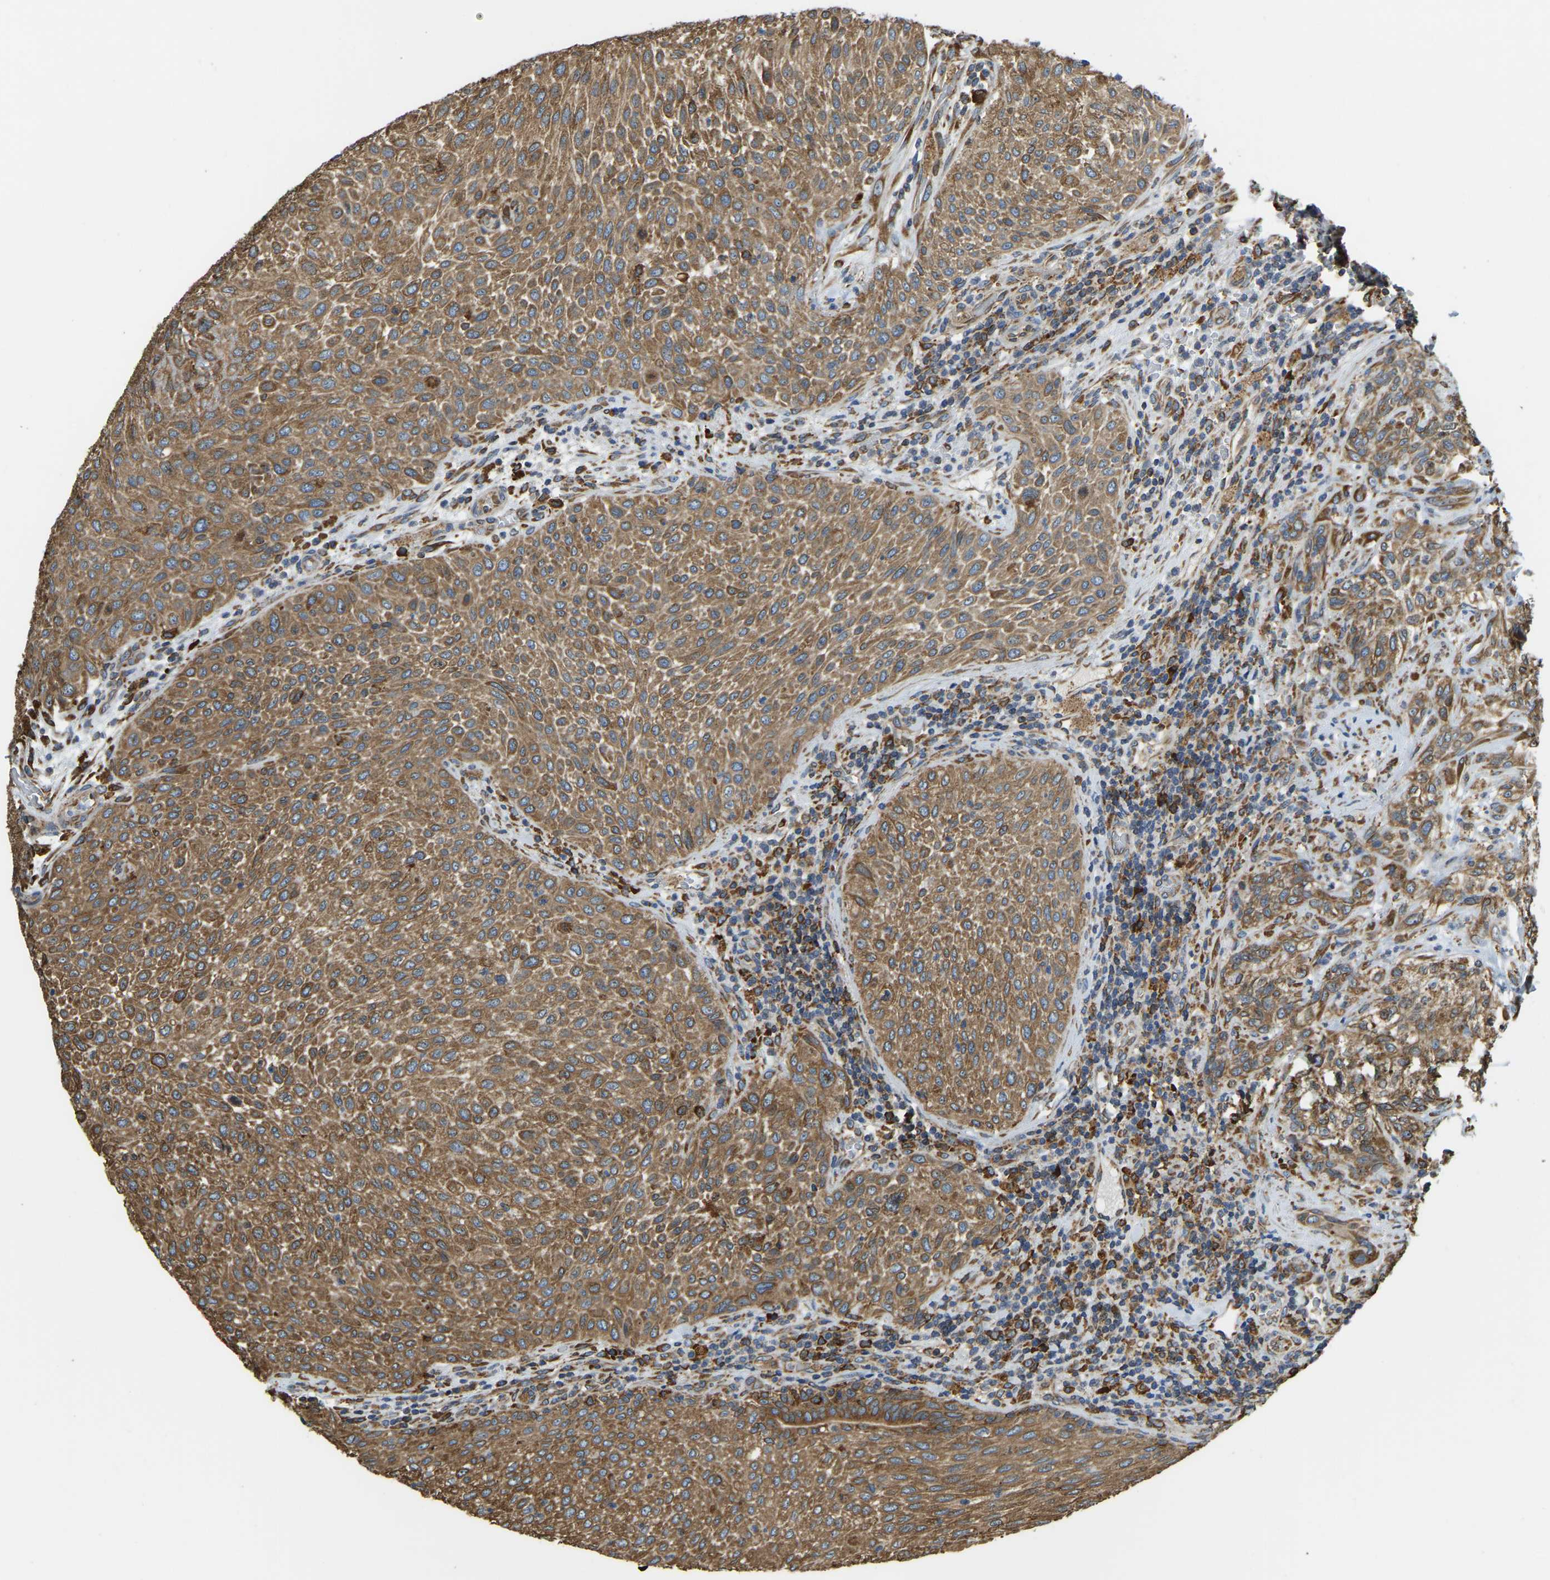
{"staining": {"intensity": "moderate", "quantity": ">75%", "location": "cytoplasmic/membranous"}, "tissue": "urothelial cancer", "cell_type": "Tumor cells", "image_type": "cancer", "snomed": [{"axis": "morphology", "description": "Urothelial carcinoma, Low grade"}, {"axis": "morphology", "description": "Urothelial carcinoma, High grade"}, {"axis": "topography", "description": "Urinary bladder"}], "caption": "A medium amount of moderate cytoplasmic/membranous positivity is identified in about >75% of tumor cells in urothelial cancer tissue.", "gene": "RNF115", "patient": {"sex": "male", "age": 35}}